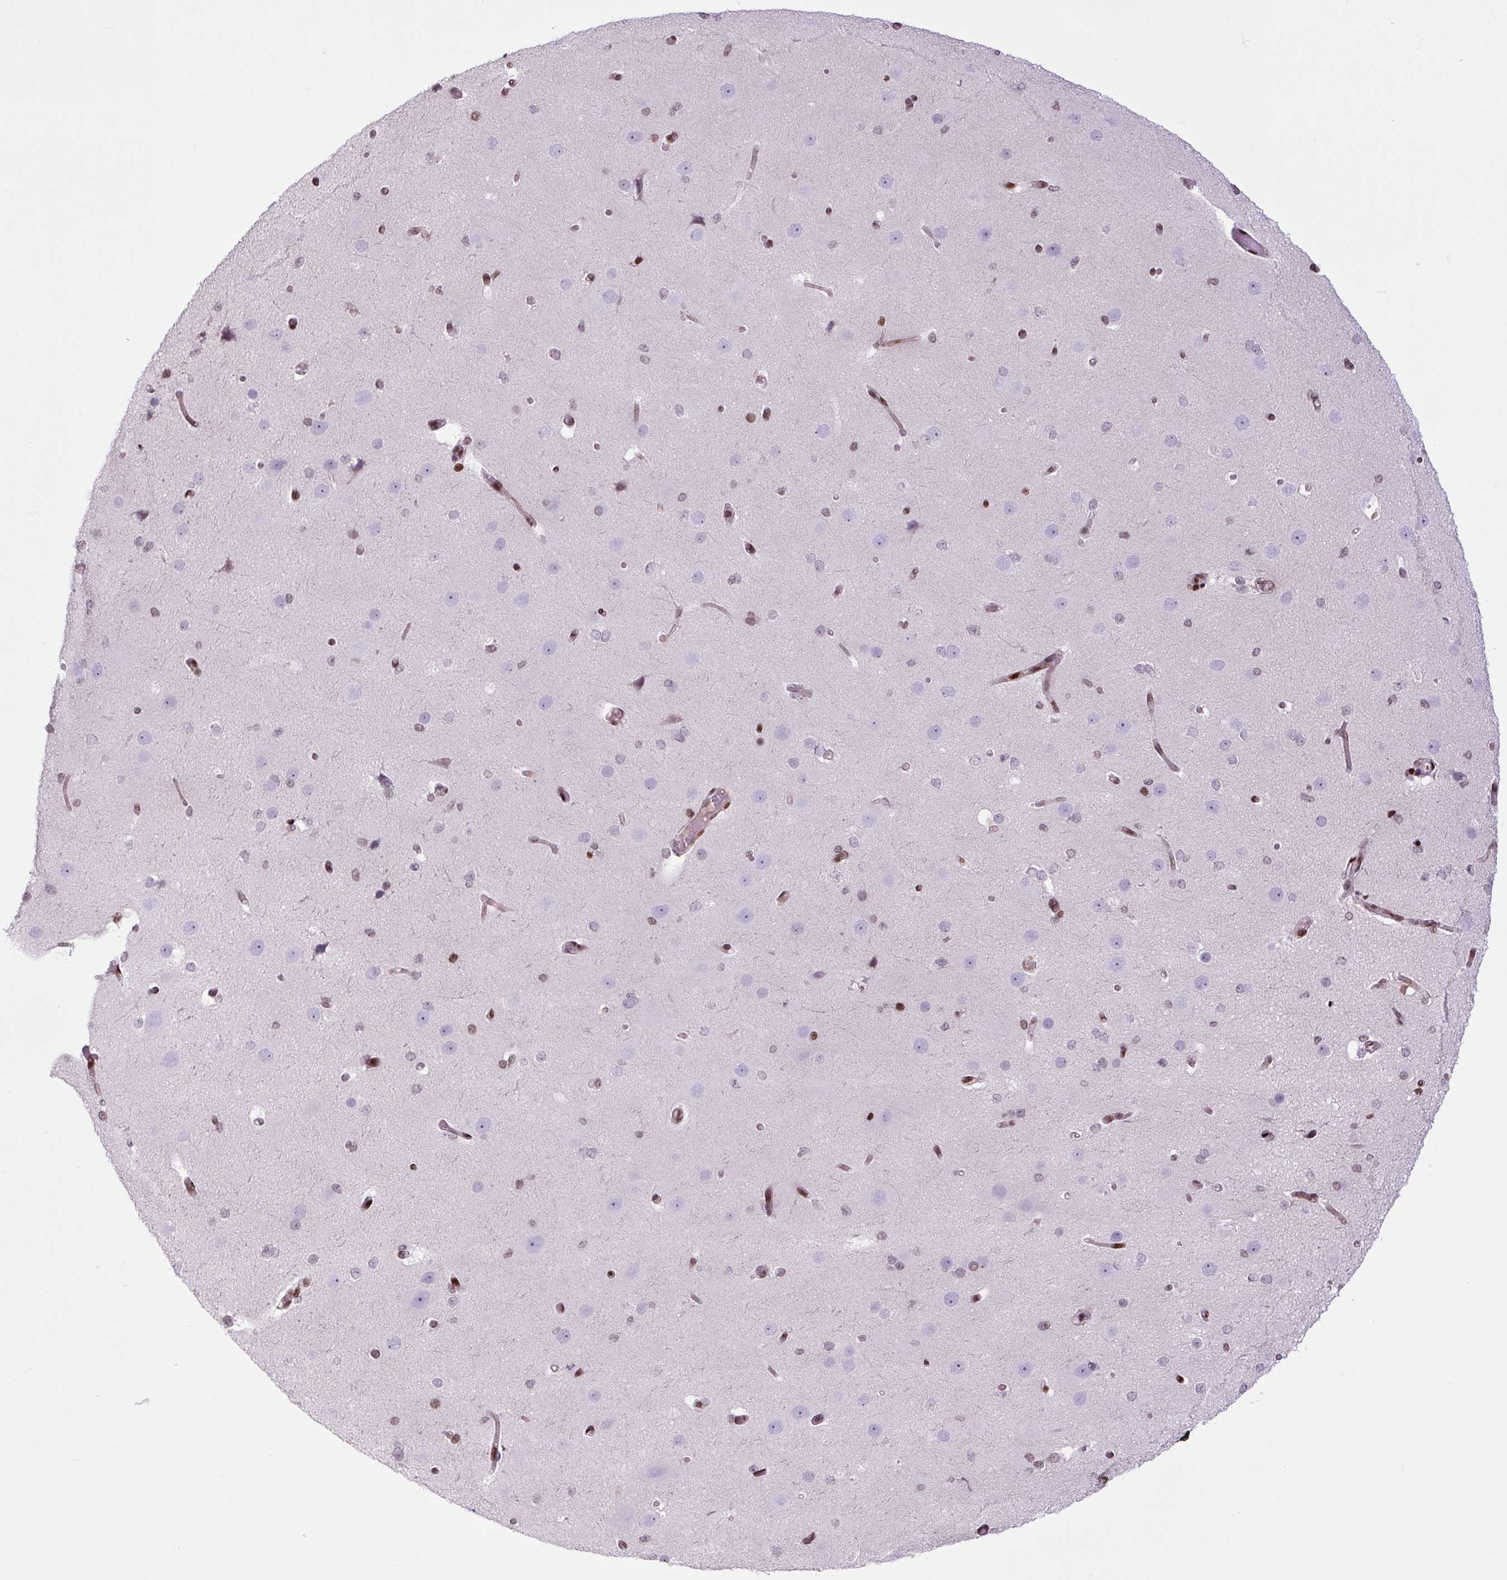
{"staining": {"intensity": "moderate", "quantity": ">75%", "location": "nuclear"}, "tissue": "cerebral cortex", "cell_type": "Endothelial cells", "image_type": "normal", "snomed": [{"axis": "morphology", "description": "Normal tissue, NOS"}, {"axis": "morphology", "description": "Inflammation, NOS"}, {"axis": "topography", "description": "Cerebral cortex"}], "caption": "IHC (DAB (3,3'-diaminobenzidine)) staining of benign human cerebral cortex reveals moderate nuclear protein expression in about >75% of endothelial cells. The protein is stained brown, and the nuclei are stained in blue (DAB IHC with brightfield microscopy, high magnification).", "gene": "H1", "patient": {"sex": "male", "age": 6}}